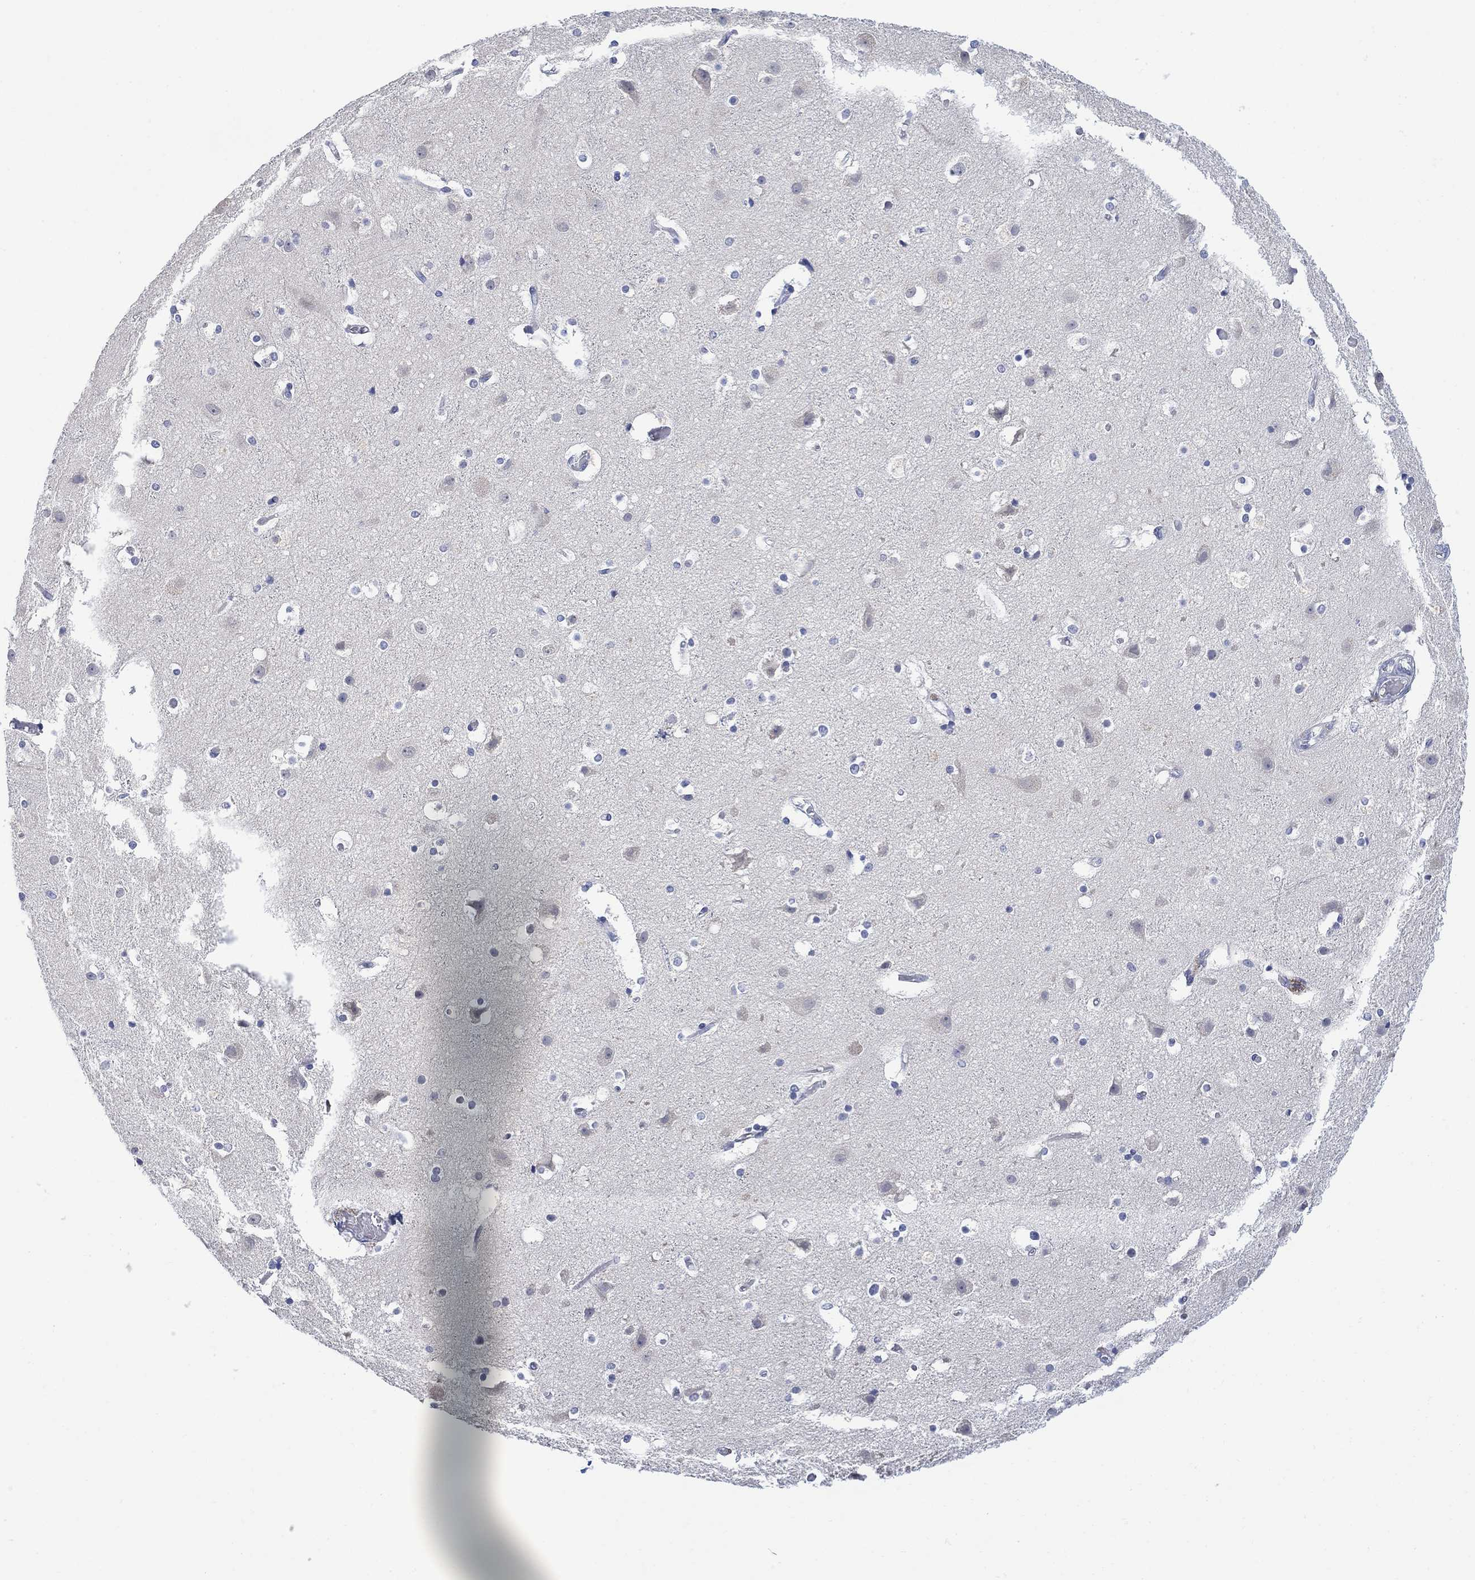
{"staining": {"intensity": "negative", "quantity": "none", "location": "none"}, "tissue": "cerebral cortex", "cell_type": "Endothelial cells", "image_type": "normal", "snomed": [{"axis": "morphology", "description": "Normal tissue, NOS"}, {"axis": "topography", "description": "Cerebral cortex"}], "caption": "Cerebral cortex stained for a protein using immunohistochemistry (IHC) displays no expression endothelial cells.", "gene": "FBP2", "patient": {"sex": "female", "age": 52}}